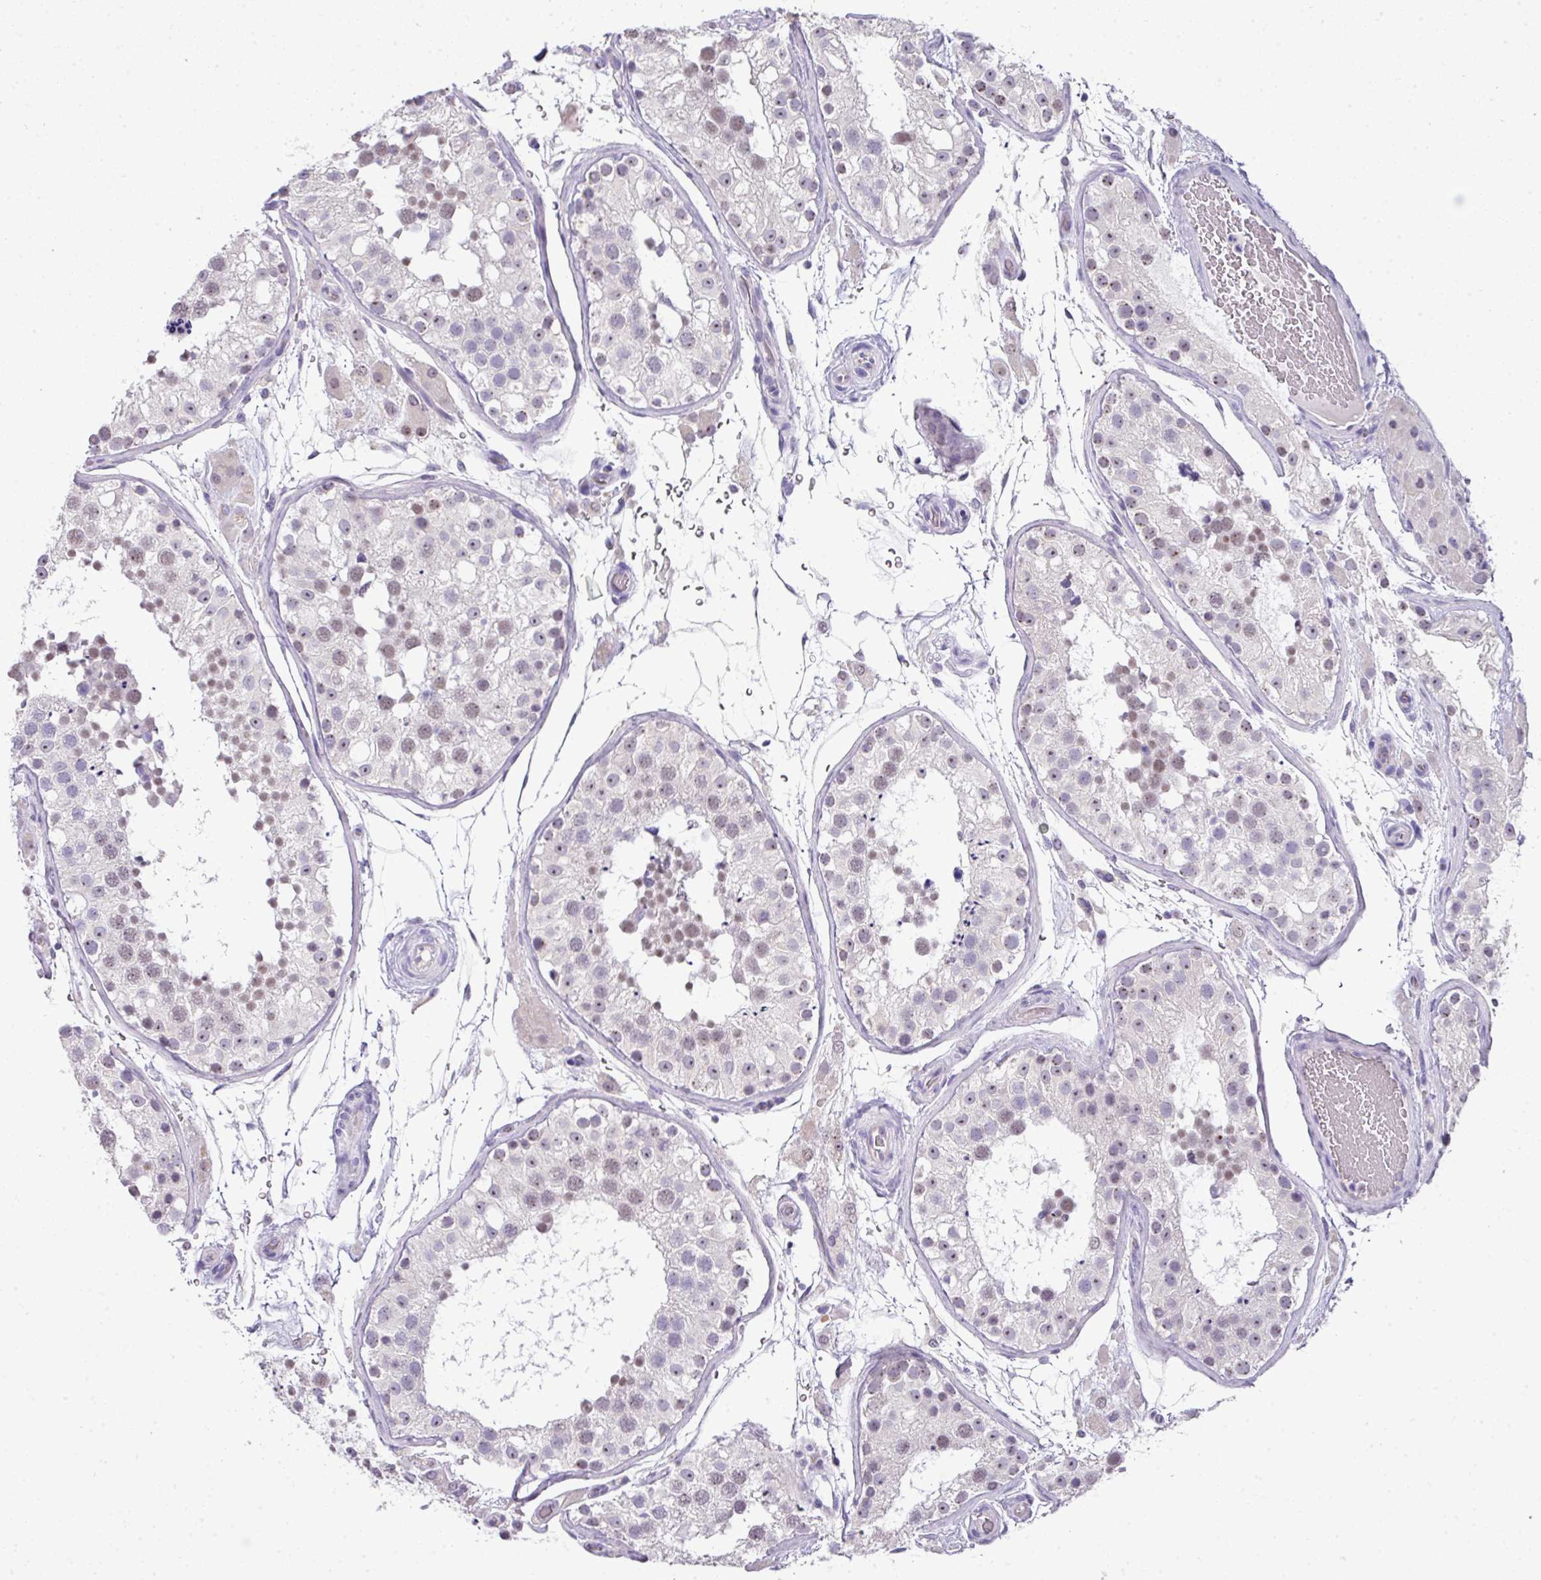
{"staining": {"intensity": "weak", "quantity": "25%-75%", "location": "nuclear"}, "tissue": "testis", "cell_type": "Cells in seminiferous ducts", "image_type": "normal", "snomed": [{"axis": "morphology", "description": "Normal tissue, NOS"}, {"axis": "topography", "description": "Testis"}], "caption": "Cells in seminiferous ducts reveal low levels of weak nuclear staining in approximately 25%-75% of cells in benign testis. Ihc stains the protein of interest in brown and the nuclei are stained blue.", "gene": "GCG", "patient": {"sex": "male", "age": 26}}